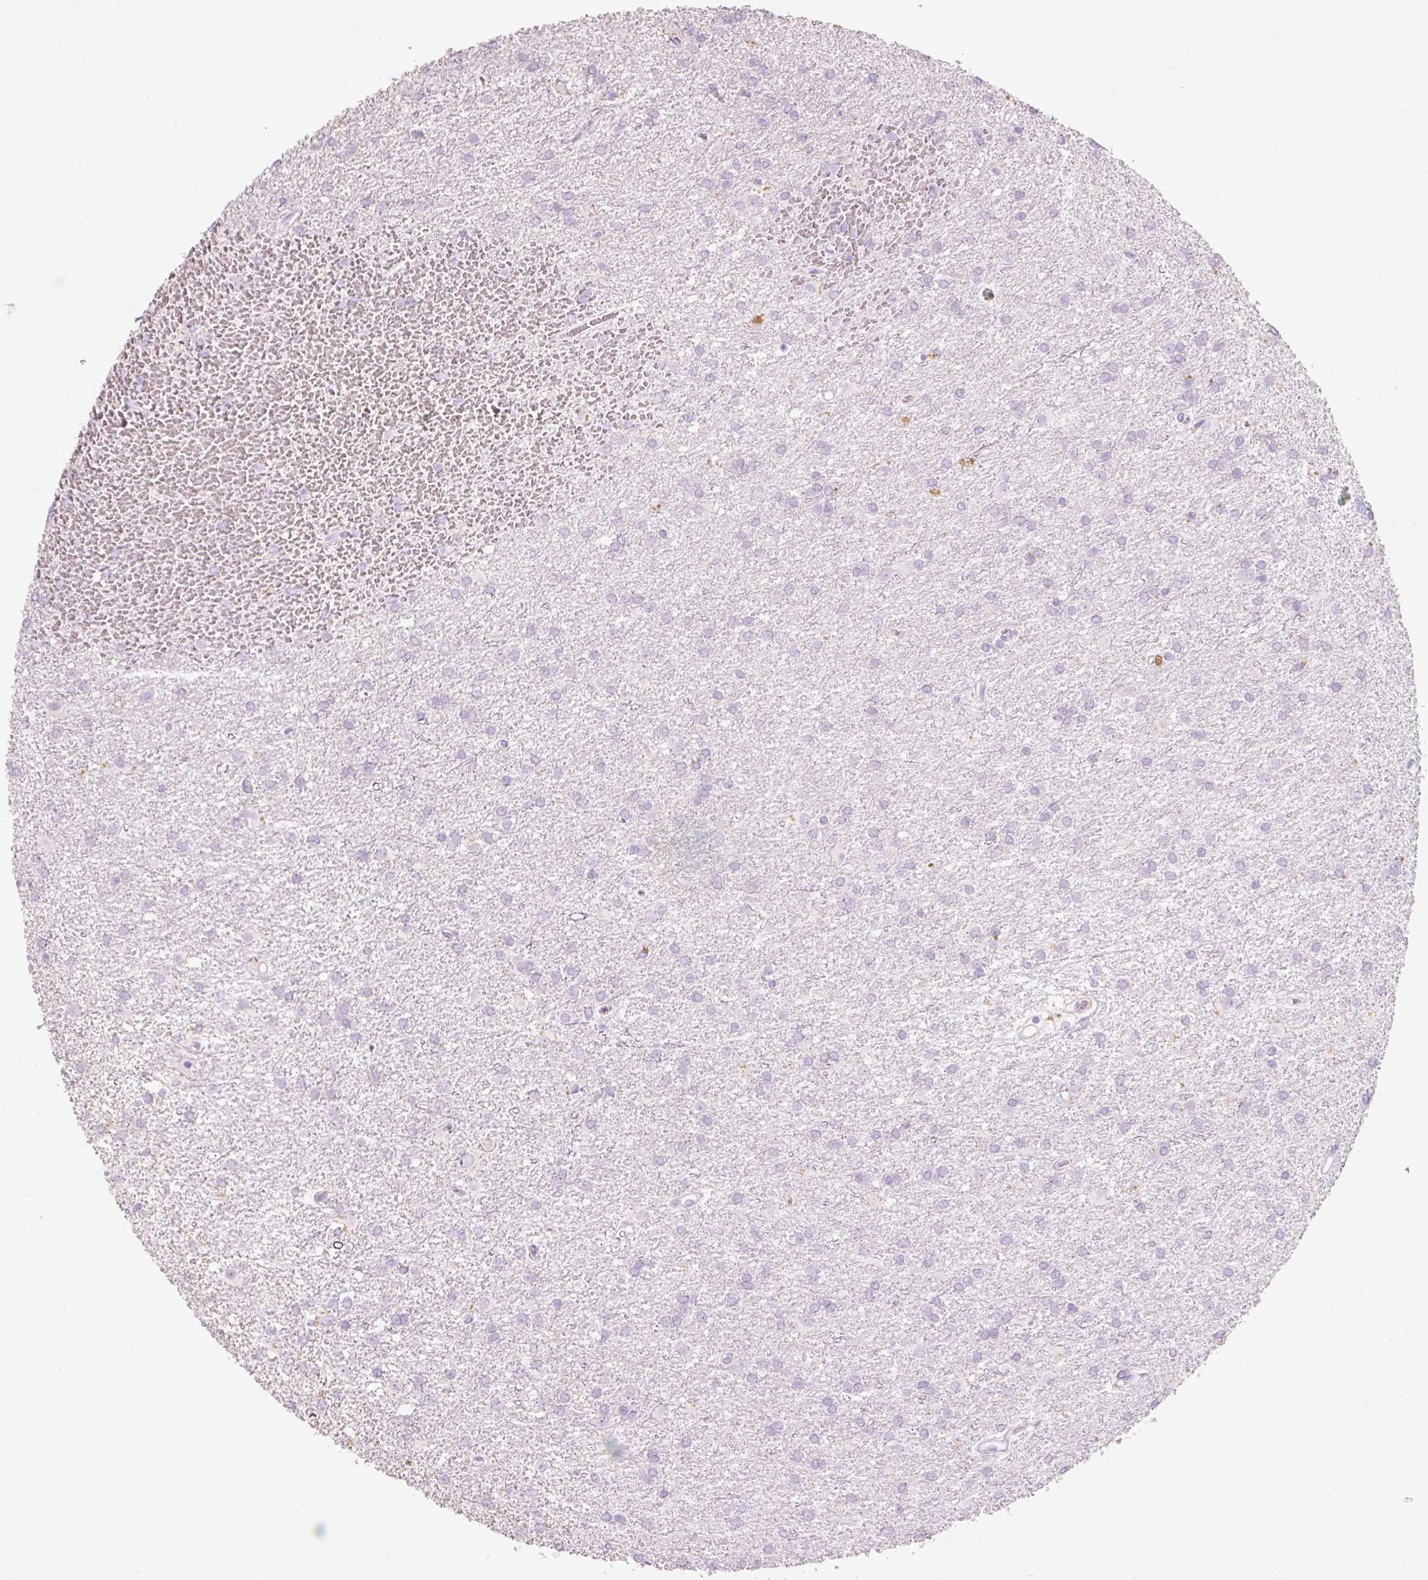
{"staining": {"intensity": "negative", "quantity": "none", "location": "none"}, "tissue": "glioma", "cell_type": "Tumor cells", "image_type": "cancer", "snomed": [{"axis": "morphology", "description": "Glioma, malignant, High grade"}, {"axis": "topography", "description": "Brain"}], "caption": "Immunohistochemistry (IHC) micrograph of neoplastic tissue: human high-grade glioma (malignant) stained with DAB exhibits no significant protein positivity in tumor cells.", "gene": "MFAP4", "patient": {"sex": "female", "age": 50}}